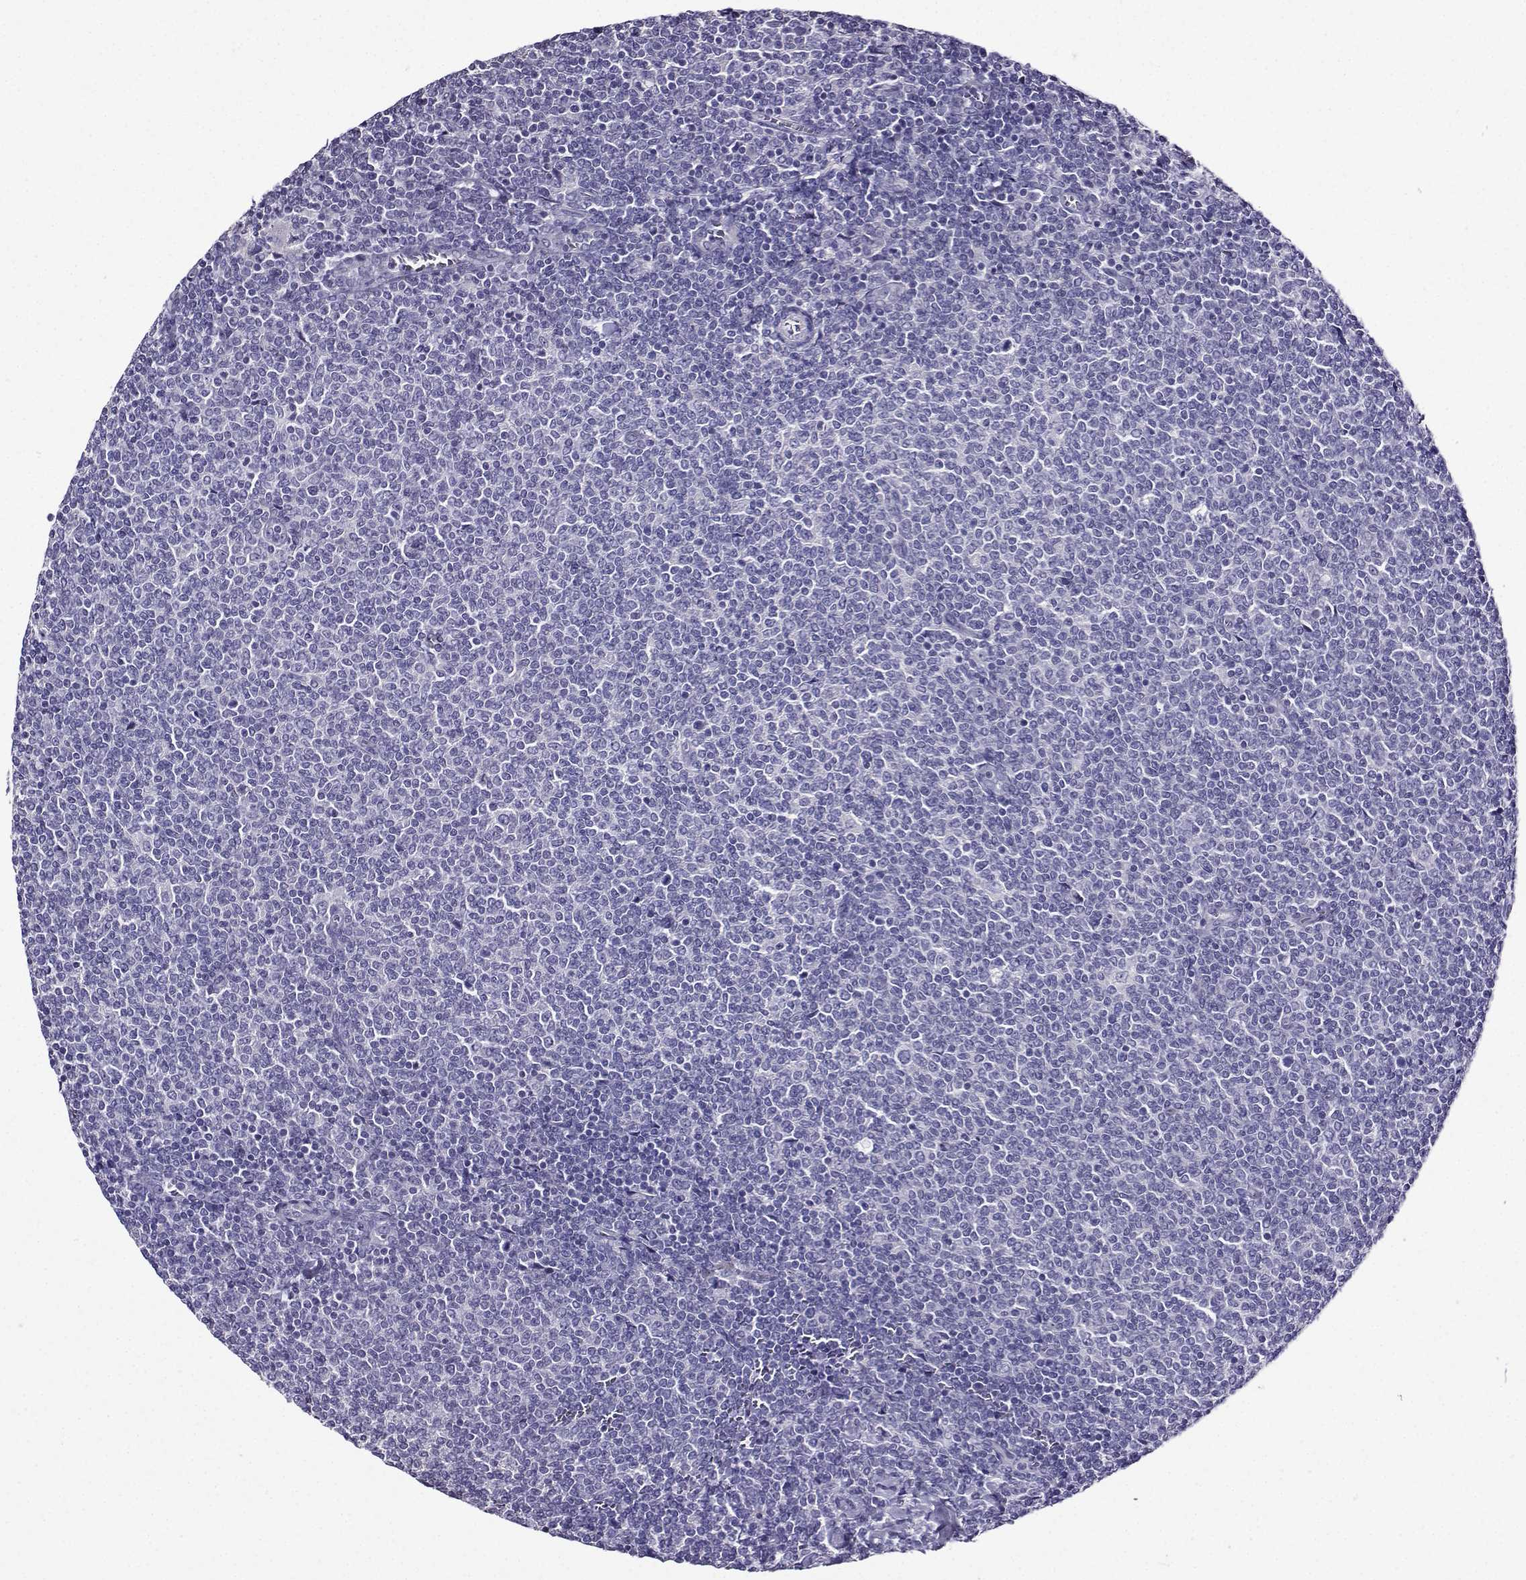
{"staining": {"intensity": "negative", "quantity": "none", "location": "none"}, "tissue": "lymphoma", "cell_type": "Tumor cells", "image_type": "cancer", "snomed": [{"axis": "morphology", "description": "Malignant lymphoma, non-Hodgkin's type, Low grade"}, {"axis": "topography", "description": "Lymph node"}], "caption": "Human low-grade malignant lymphoma, non-Hodgkin's type stained for a protein using IHC demonstrates no staining in tumor cells.", "gene": "TMEM266", "patient": {"sex": "male", "age": 52}}